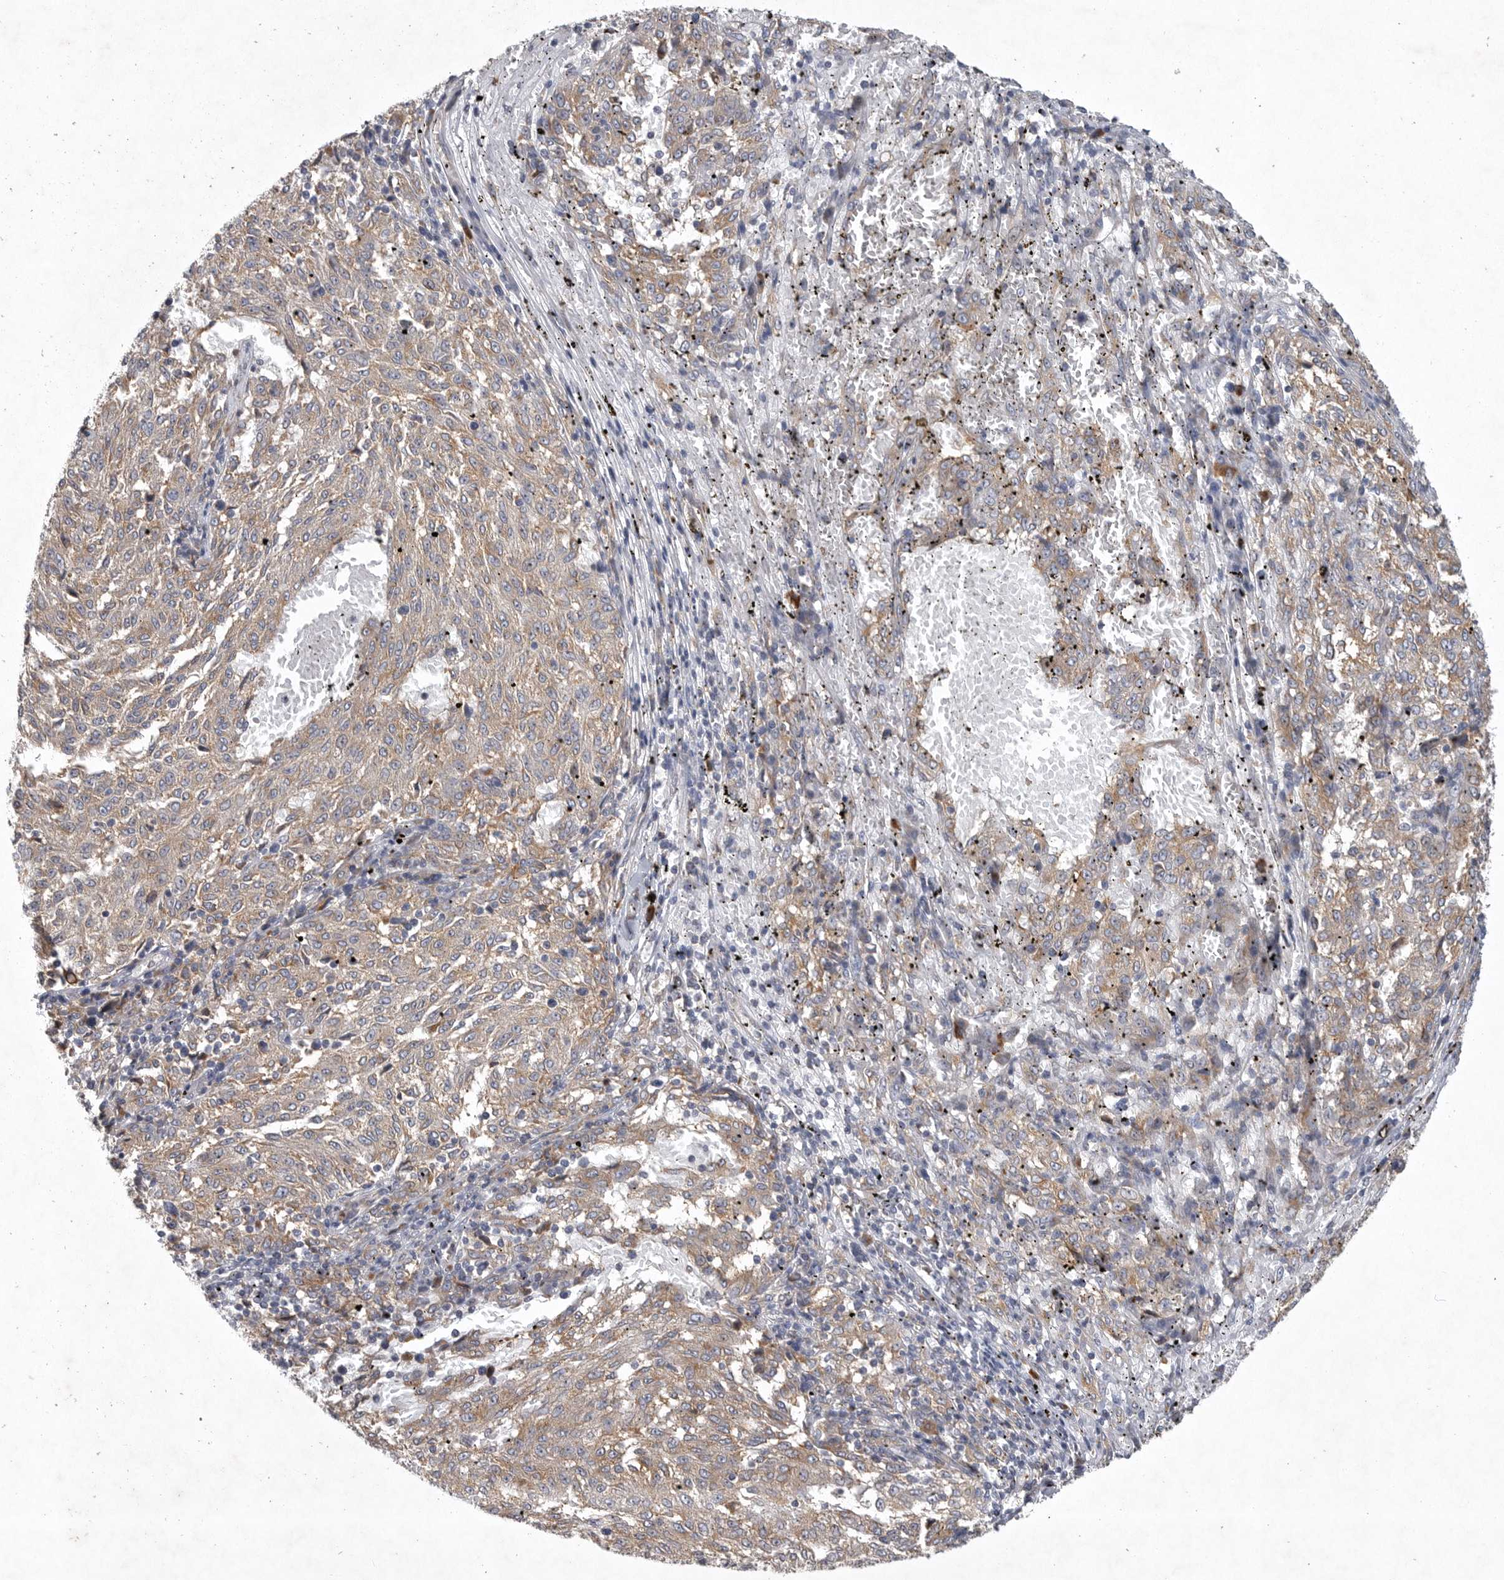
{"staining": {"intensity": "moderate", "quantity": ">75%", "location": "cytoplasmic/membranous"}, "tissue": "melanoma", "cell_type": "Tumor cells", "image_type": "cancer", "snomed": [{"axis": "morphology", "description": "Malignant melanoma, NOS"}, {"axis": "topography", "description": "Skin"}], "caption": "Melanoma was stained to show a protein in brown. There is medium levels of moderate cytoplasmic/membranous expression in approximately >75% of tumor cells.", "gene": "LAMTOR3", "patient": {"sex": "female", "age": 72}}